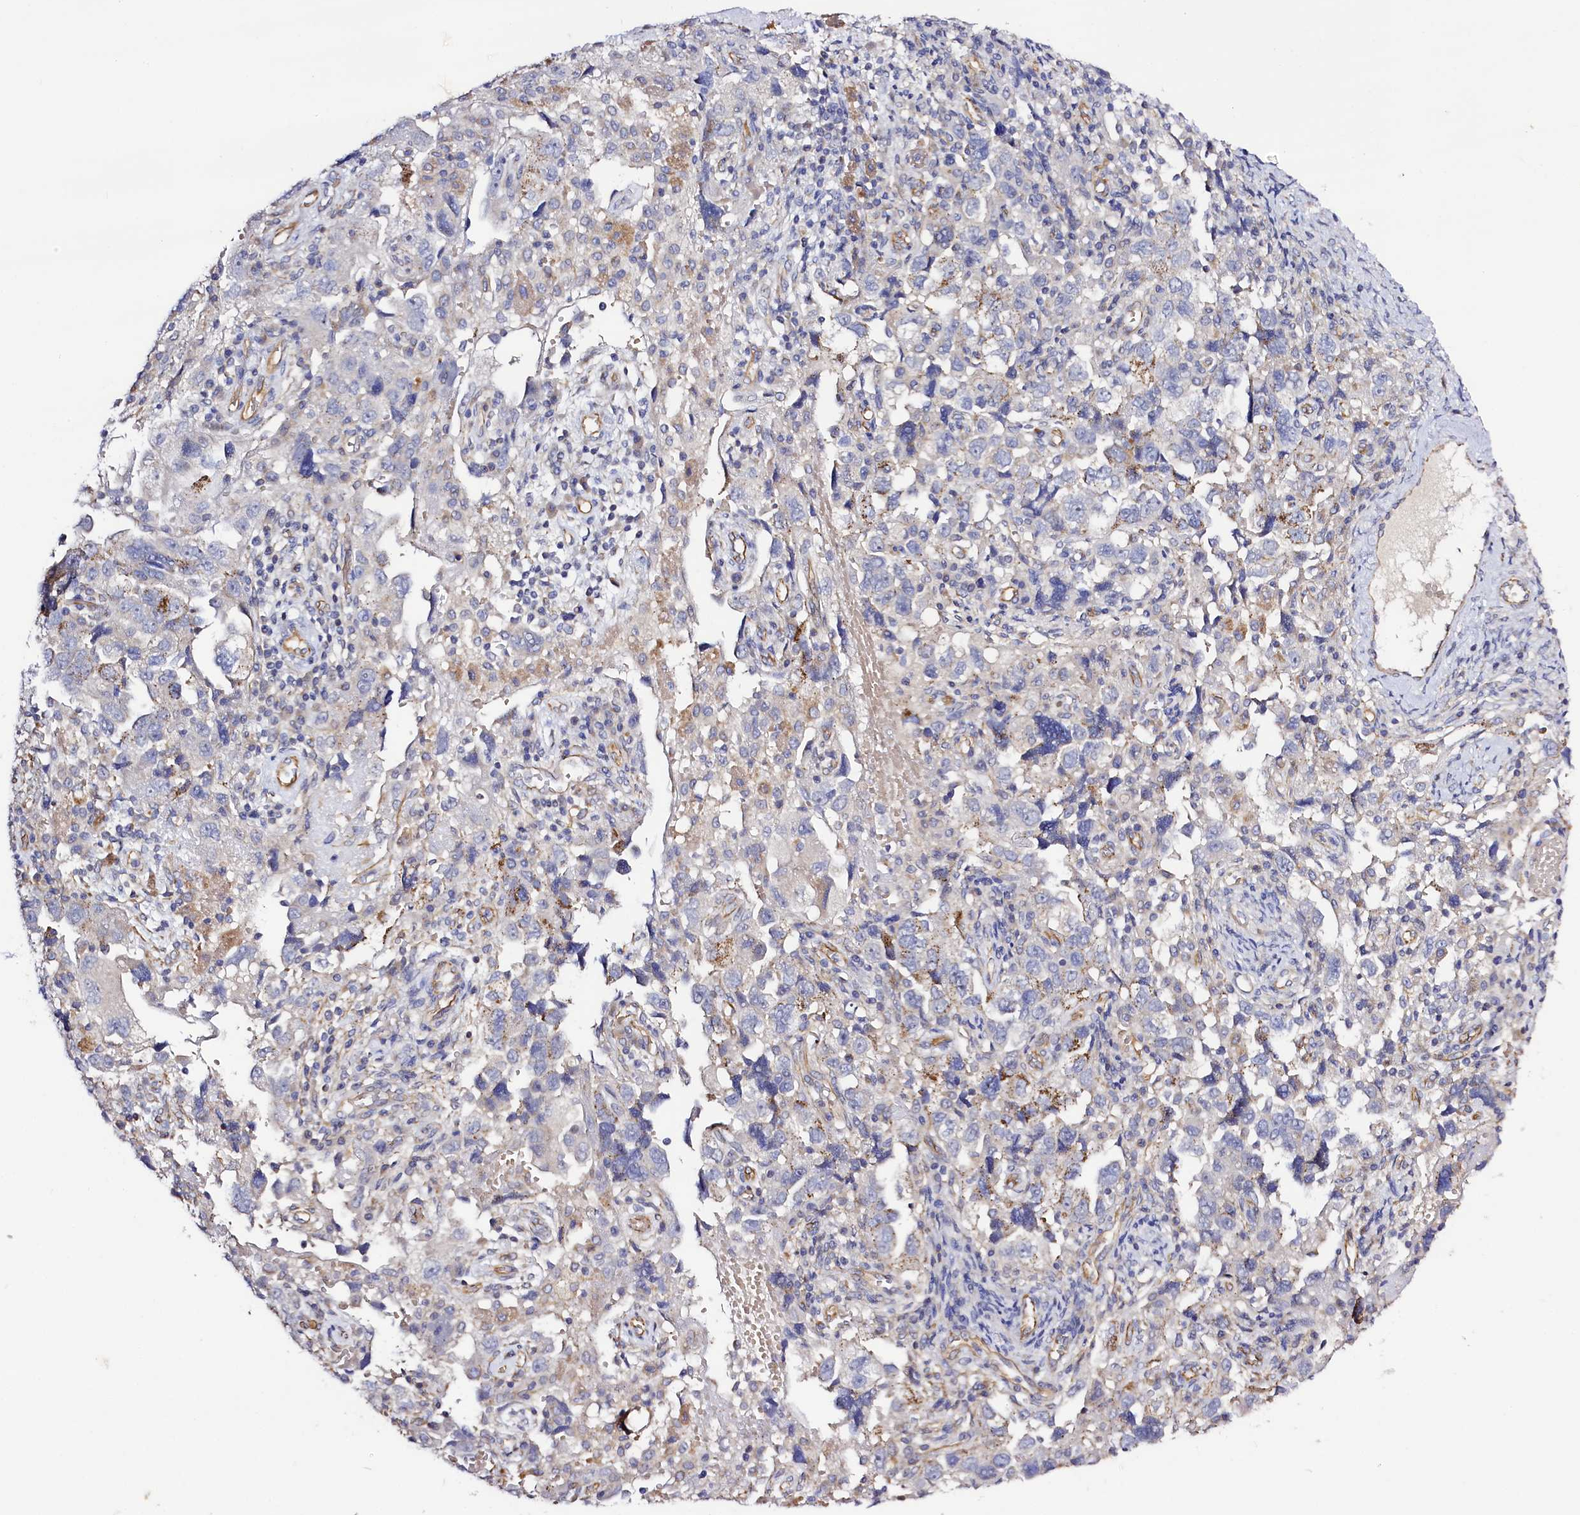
{"staining": {"intensity": "negative", "quantity": "none", "location": "none"}, "tissue": "ovarian cancer", "cell_type": "Tumor cells", "image_type": "cancer", "snomed": [{"axis": "morphology", "description": "Carcinoma, NOS"}, {"axis": "morphology", "description": "Cystadenocarcinoma, serous, NOS"}, {"axis": "topography", "description": "Ovary"}], "caption": "Immunohistochemical staining of human ovarian serous cystadenocarcinoma demonstrates no significant expression in tumor cells.", "gene": "SLC7A1", "patient": {"sex": "female", "age": 69}}